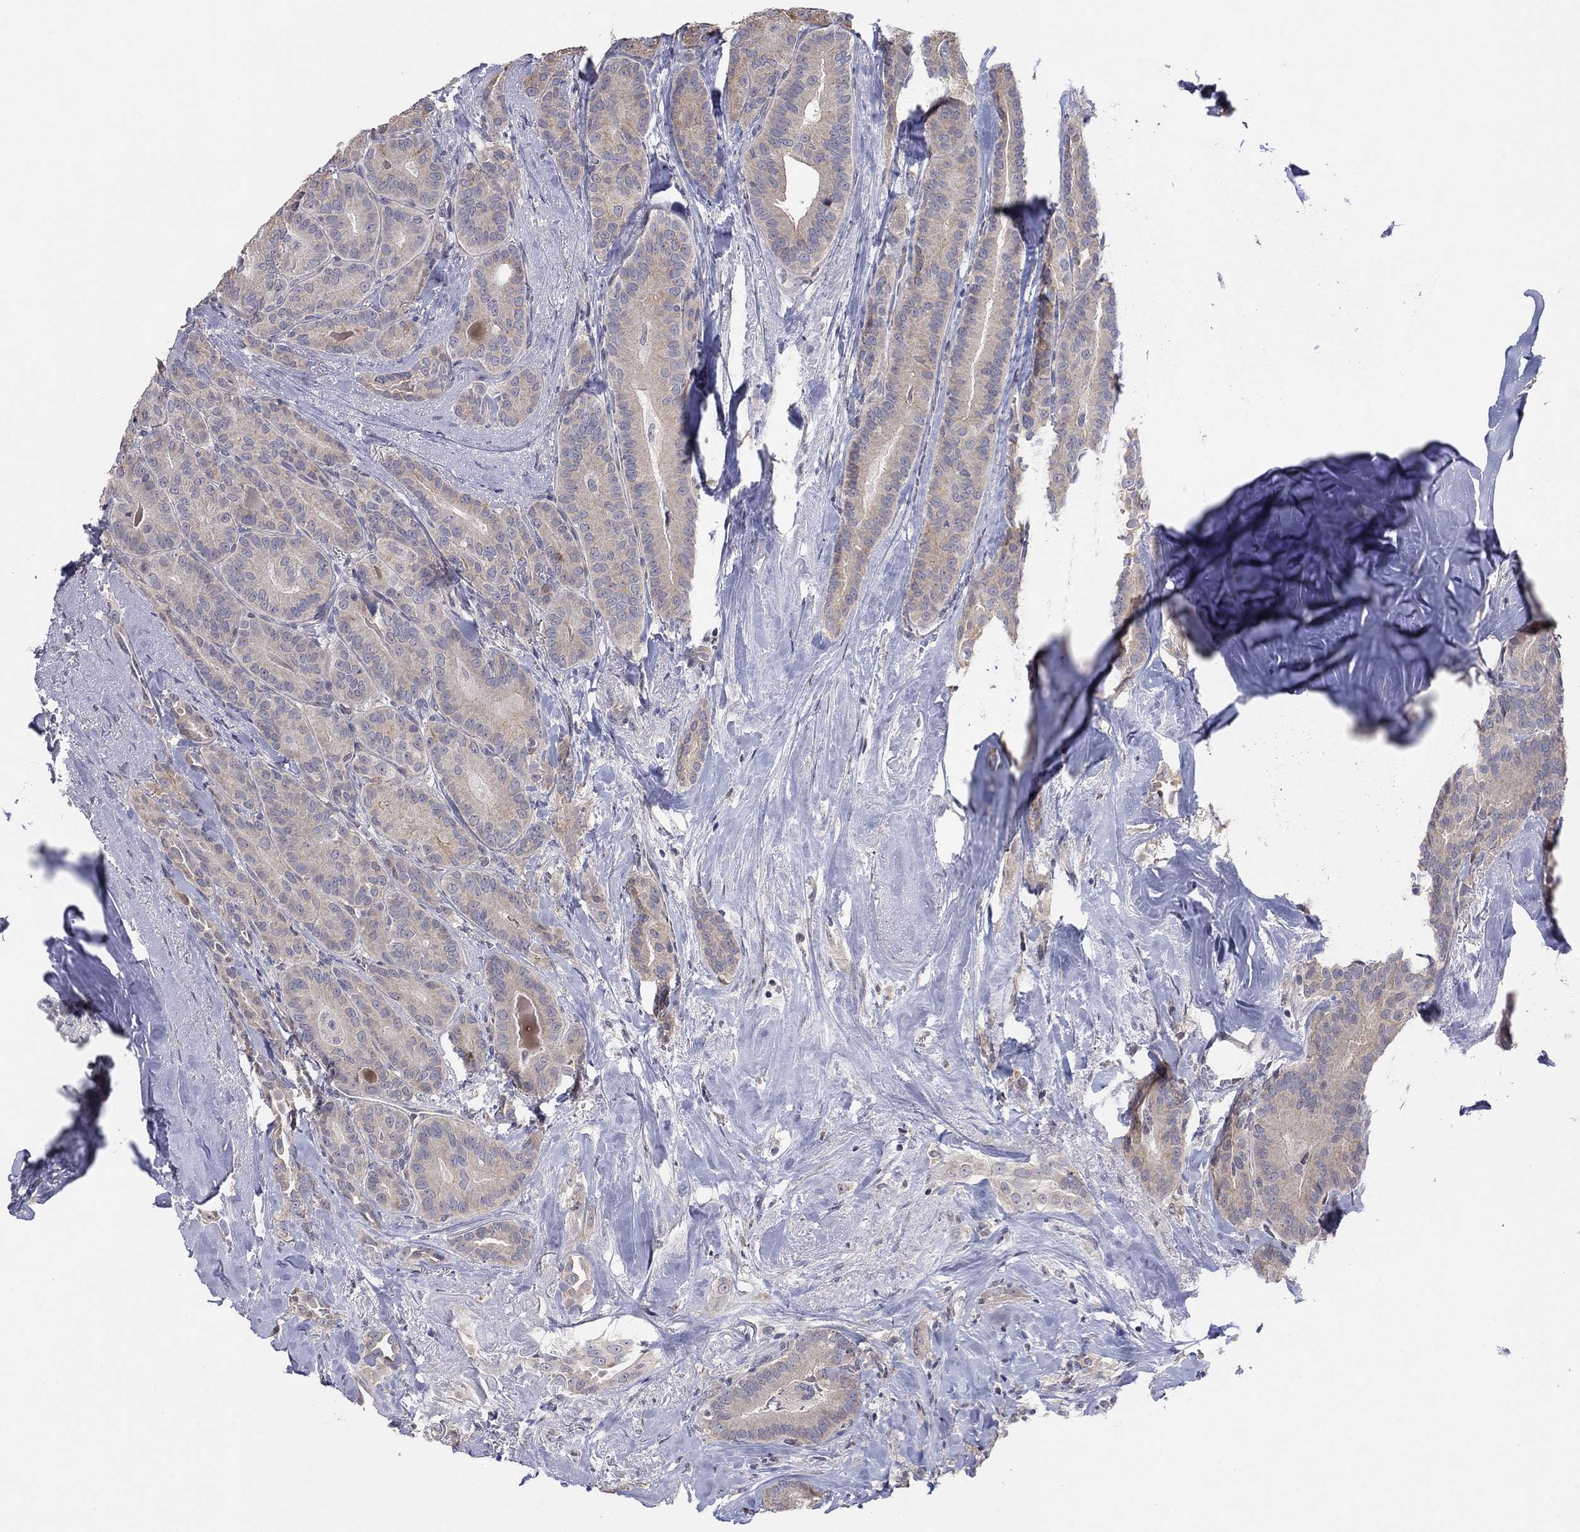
{"staining": {"intensity": "weak", "quantity": "25%-75%", "location": "cytoplasmic/membranous"}, "tissue": "thyroid cancer", "cell_type": "Tumor cells", "image_type": "cancer", "snomed": [{"axis": "morphology", "description": "Papillary adenocarcinoma, NOS"}, {"axis": "topography", "description": "Thyroid gland"}], "caption": "DAB immunohistochemical staining of papillary adenocarcinoma (thyroid) demonstrates weak cytoplasmic/membranous protein positivity in about 25%-75% of tumor cells.", "gene": "AMN1", "patient": {"sex": "male", "age": 61}}